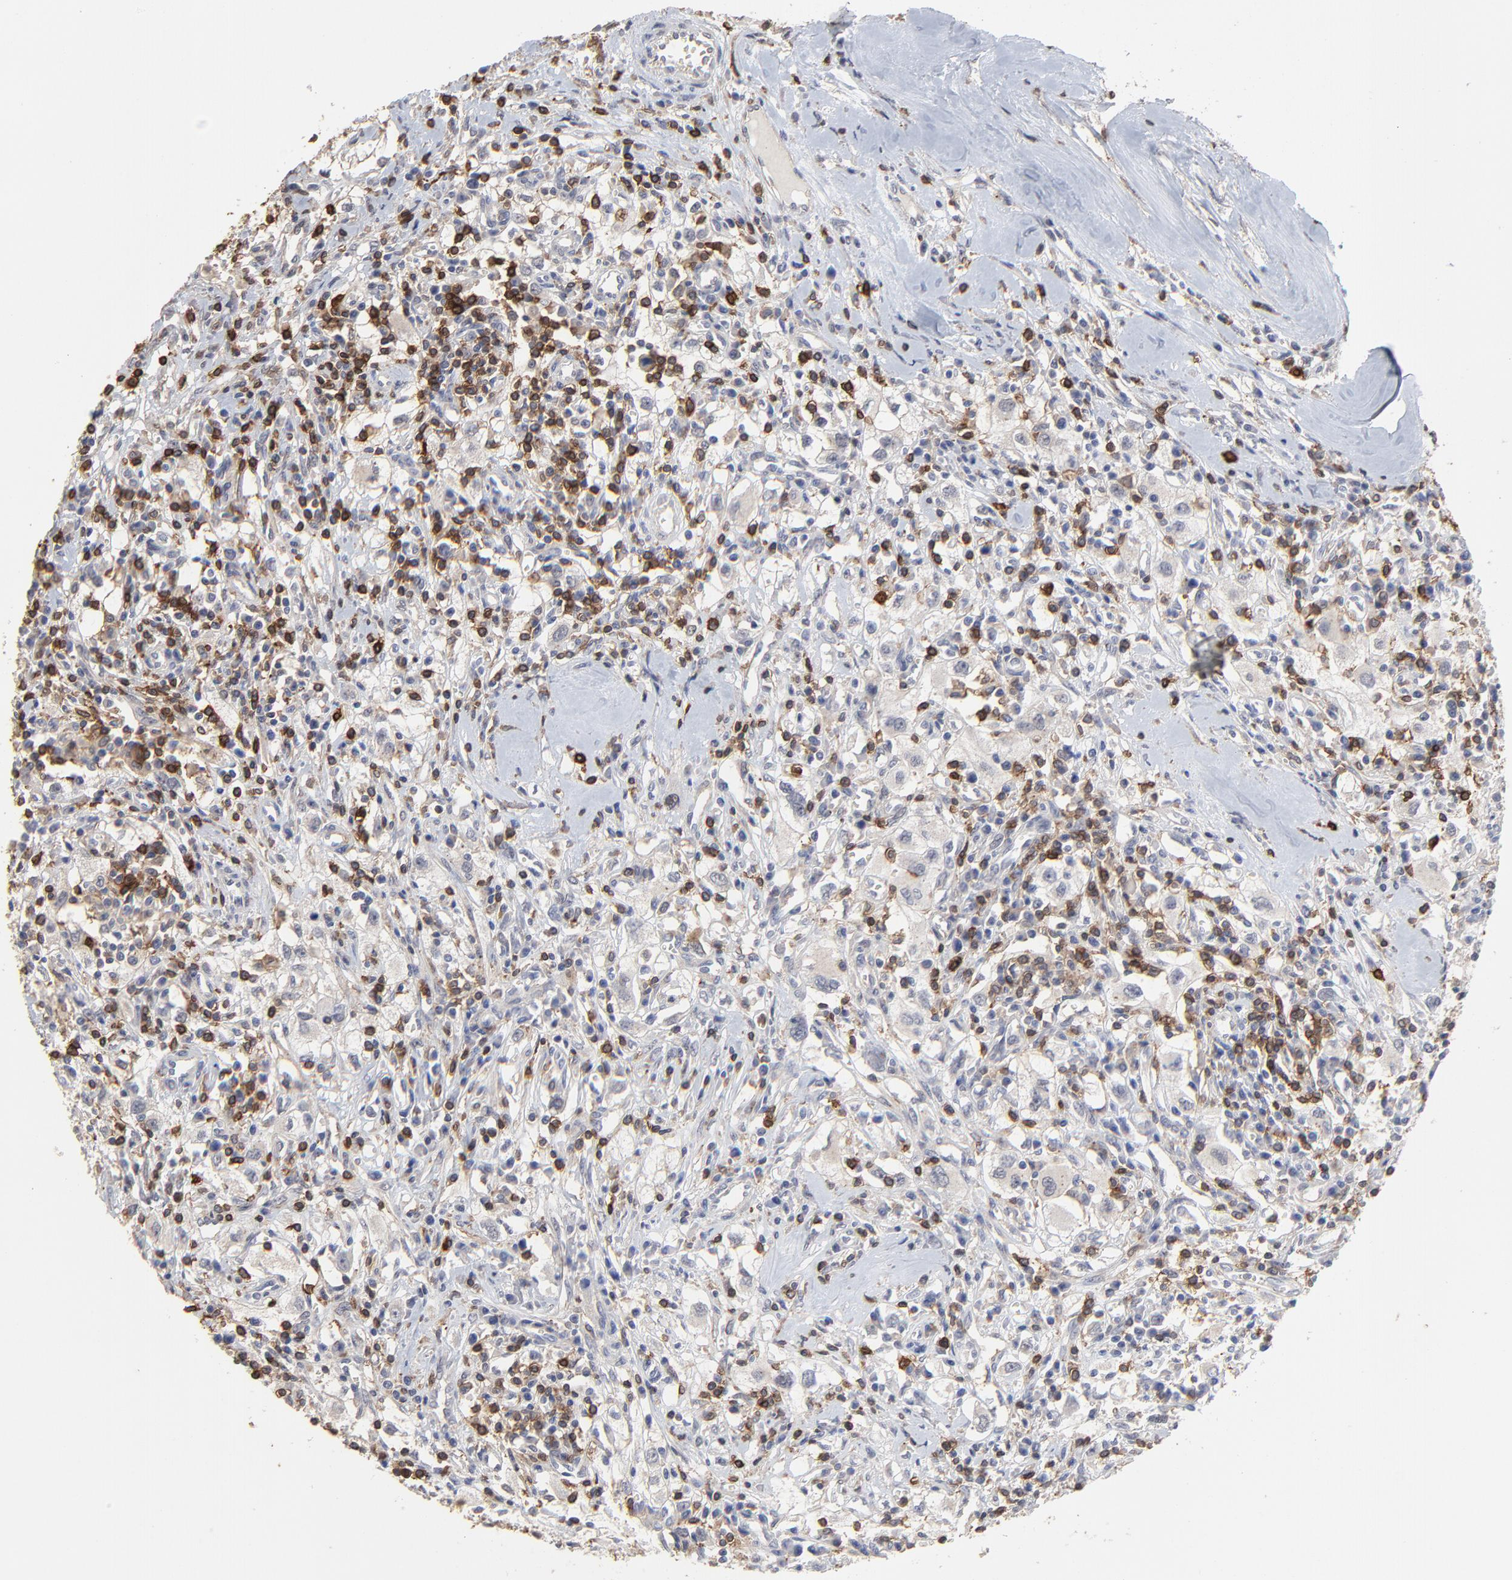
{"staining": {"intensity": "moderate", "quantity": "25%-75%", "location": "cytoplasmic/membranous,nuclear"}, "tissue": "renal cancer", "cell_type": "Tumor cells", "image_type": "cancer", "snomed": [{"axis": "morphology", "description": "Adenocarcinoma, NOS"}, {"axis": "topography", "description": "Kidney"}], "caption": "The image shows a brown stain indicating the presence of a protein in the cytoplasmic/membranous and nuclear of tumor cells in adenocarcinoma (renal).", "gene": "SLC6A14", "patient": {"sex": "male", "age": 82}}